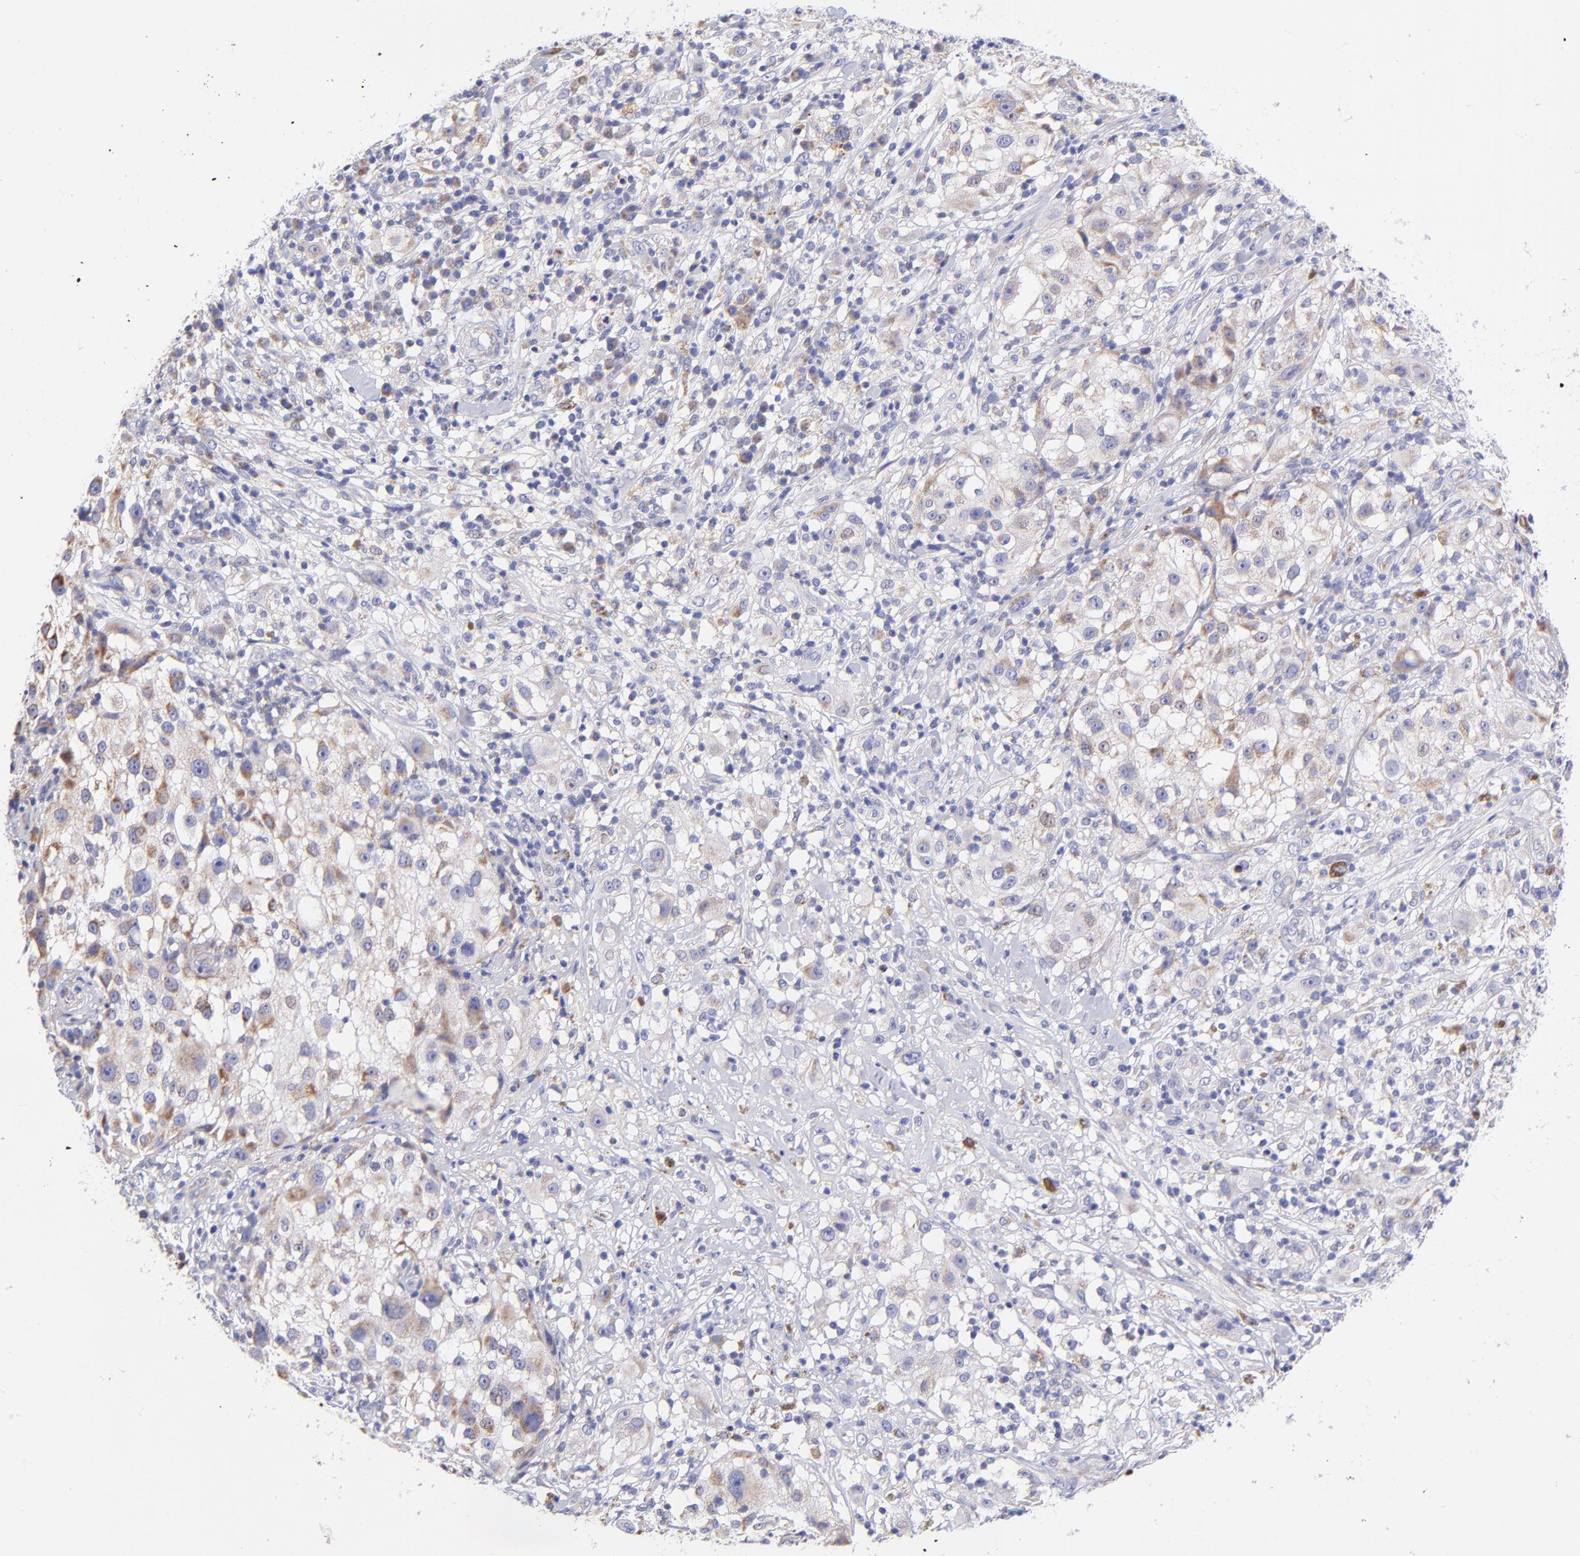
{"staining": {"intensity": "moderate", "quantity": "25%-75%", "location": "cytoplasmic/membranous"}, "tissue": "melanoma", "cell_type": "Tumor cells", "image_type": "cancer", "snomed": [{"axis": "morphology", "description": "Necrosis, NOS"}, {"axis": "morphology", "description": "Malignant melanoma, NOS"}, {"axis": "topography", "description": "Skin"}], "caption": "DAB immunohistochemical staining of malignant melanoma exhibits moderate cytoplasmic/membranous protein staining in approximately 25%-75% of tumor cells.", "gene": "NDUFB7", "patient": {"sex": "female", "age": 87}}